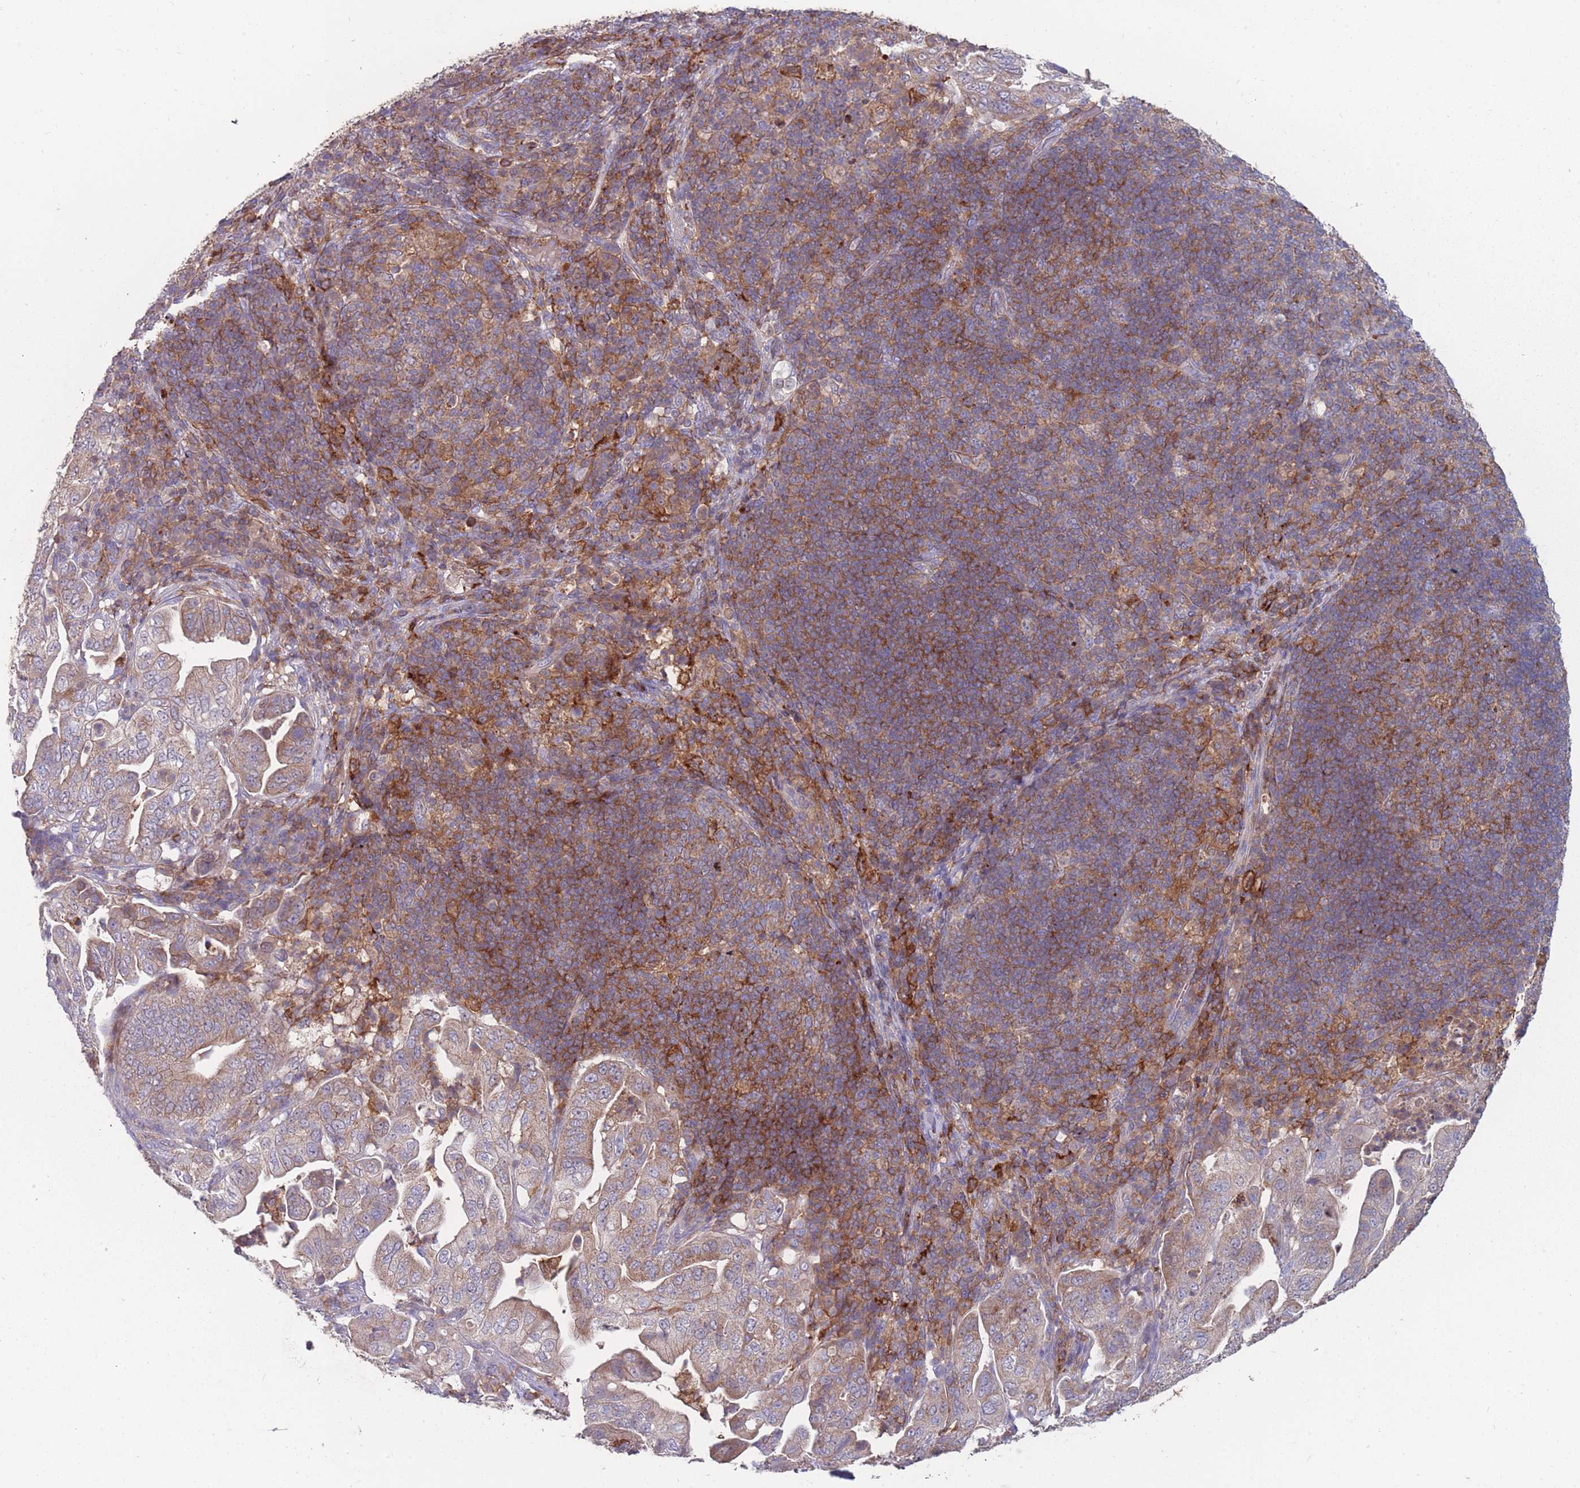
{"staining": {"intensity": "weak", "quantity": ">75%", "location": "cytoplasmic/membranous"}, "tissue": "pancreatic cancer", "cell_type": "Tumor cells", "image_type": "cancer", "snomed": [{"axis": "morphology", "description": "Normal tissue, NOS"}, {"axis": "morphology", "description": "Adenocarcinoma, NOS"}, {"axis": "topography", "description": "Lymph node"}, {"axis": "topography", "description": "Pancreas"}], "caption": "Brown immunohistochemical staining in human pancreatic adenocarcinoma demonstrates weak cytoplasmic/membranous expression in about >75% of tumor cells.", "gene": "CD33", "patient": {"sex": "female", "age": 67}}